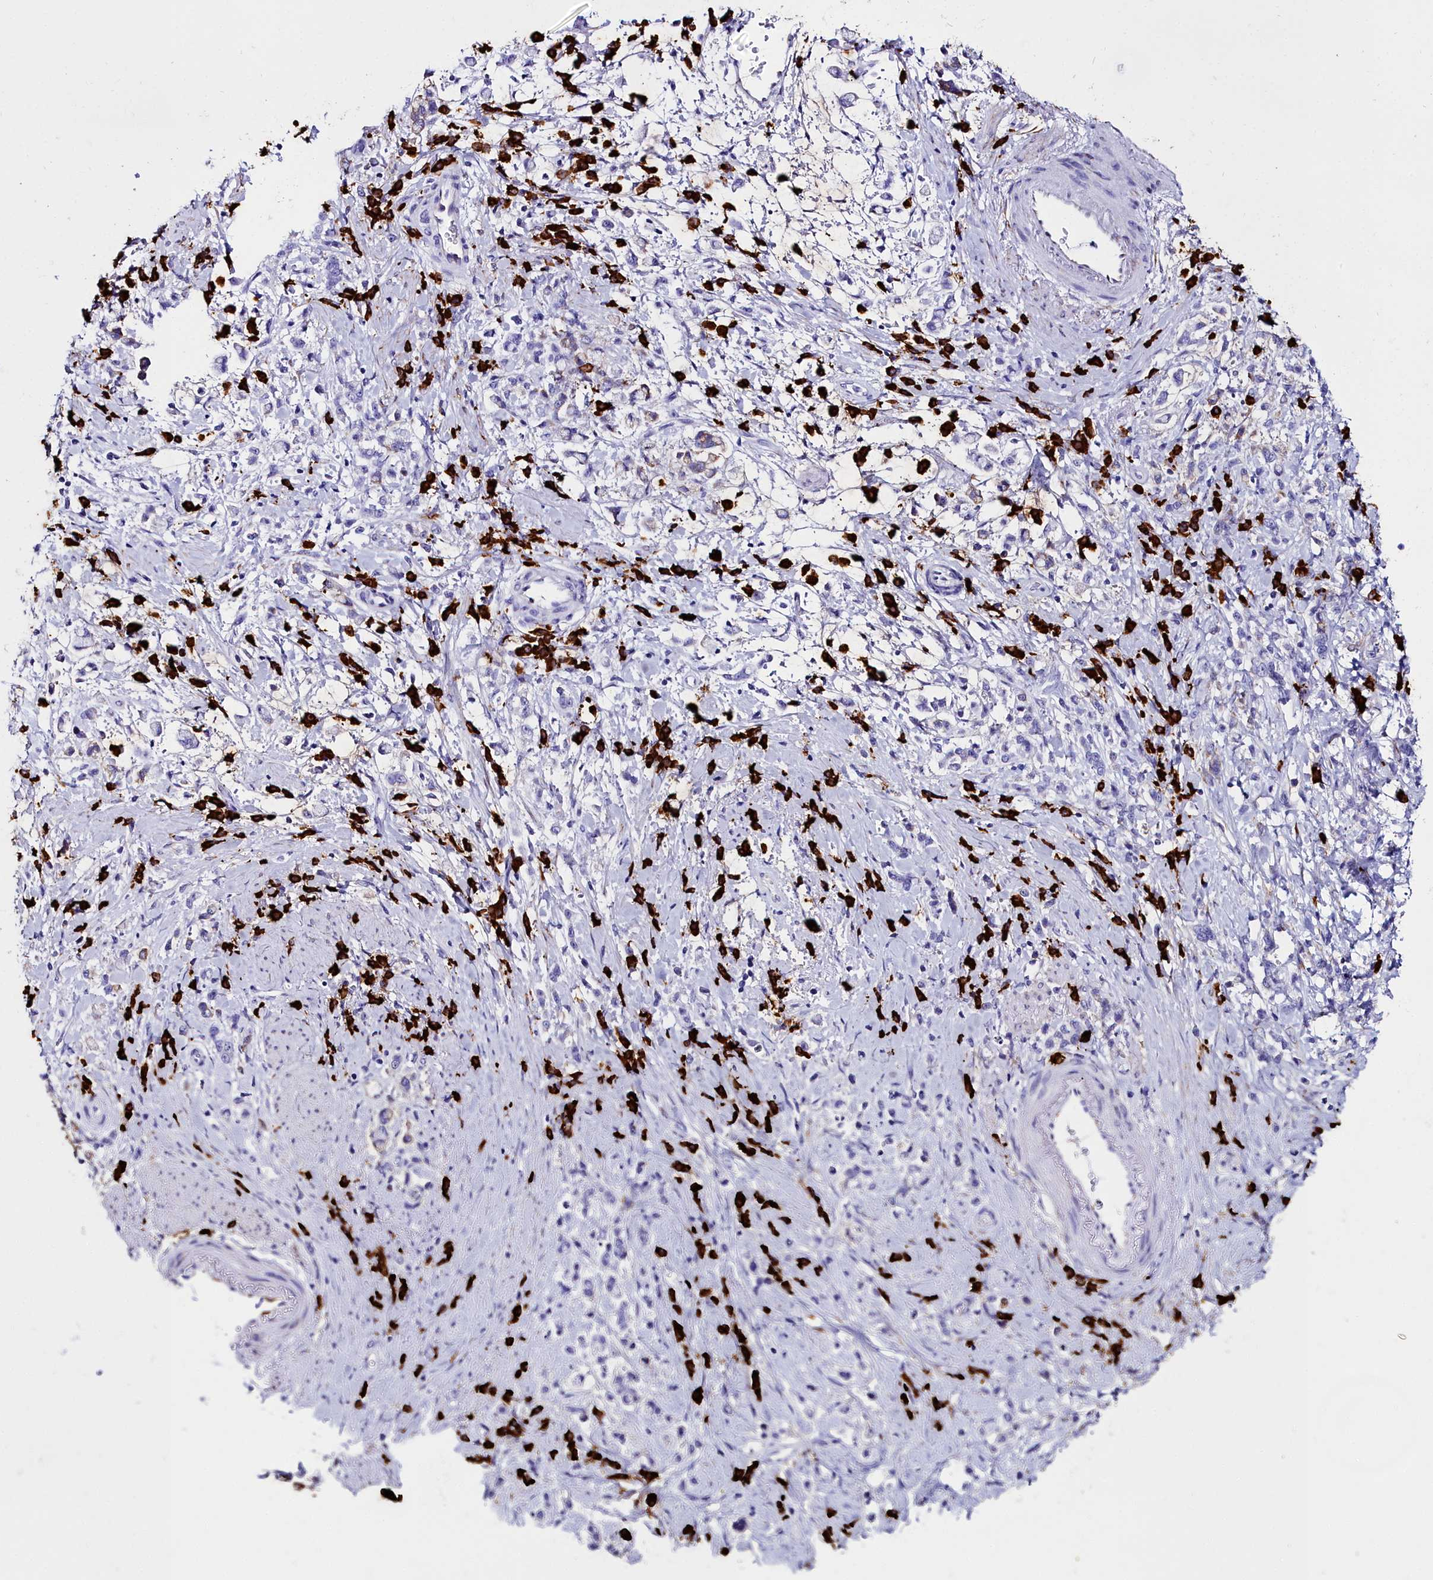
{"staining": {"intensity": "moderate", "quantity": "<25%", "location": "cytoplasmic/membranous"}, "tissue": "stomach cancer", "cell_type": "Tumor cells", "image_type": "cancer", "snomed": [{"axis": "morphology", "description": "Adenocarcinoma, NOS"}, {"axis": "topography", "description": "Stomach"}], "caption": "This histopathology image displays IHC staining of adenocarcinoma (stomach), with low moderate cytoplasmic/membranous positivity in approximately <25% of tumor cells.", "gene": "TXNDC5", "patient": {"sex": "female", "age": 60}}